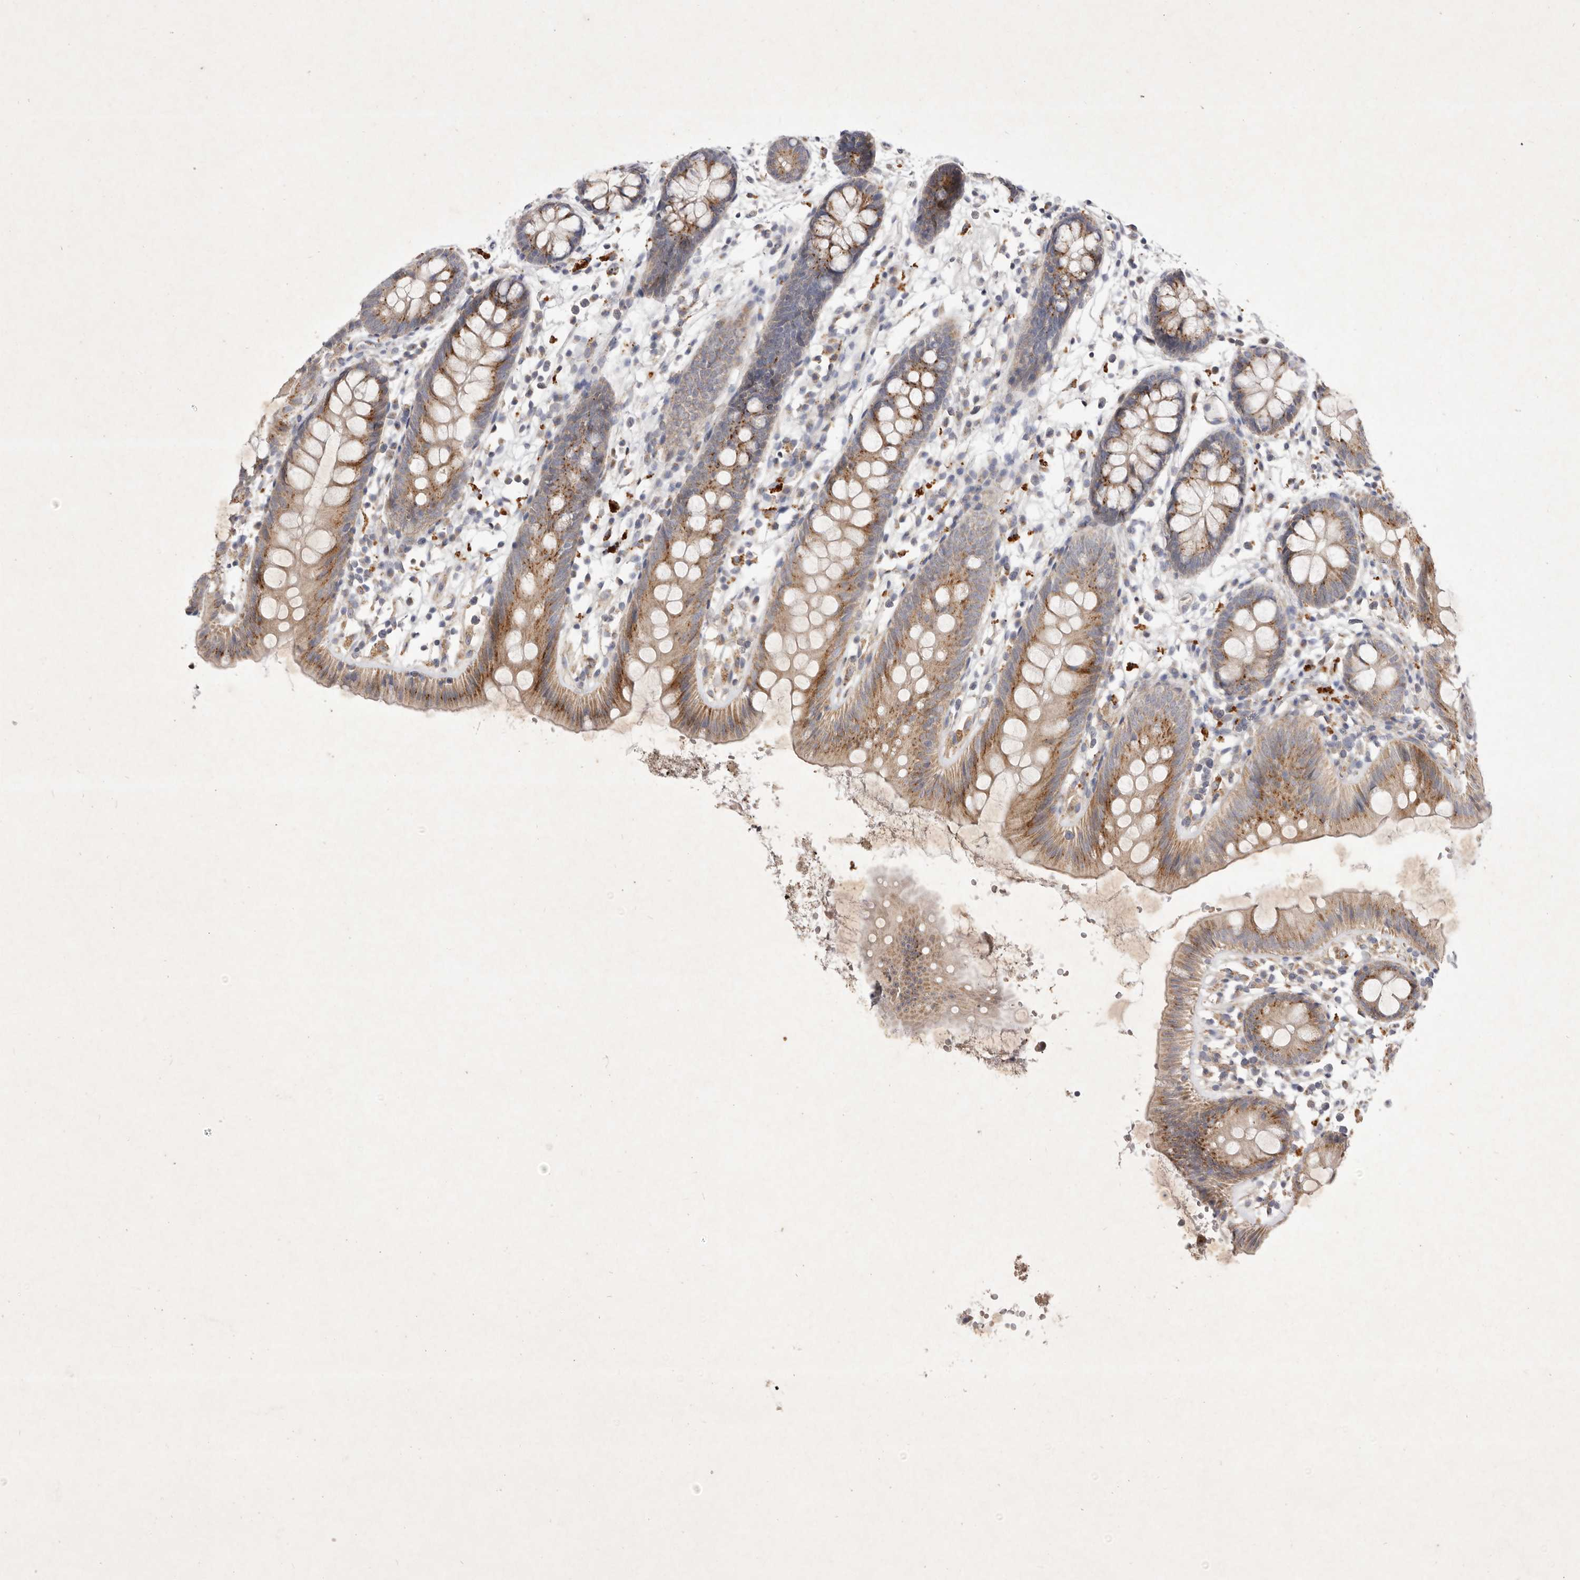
{"staining": {"intensity": "weak", "quantity": ">75%", "location": "cytoplasmic/membranous"}, "tissue": "colon", "cell_type": "Endothelial cells", "image_type": "normal", "snomed": [{"axis": "morphology", "description": "Normal tissue, NOS"}, {"axis": "topography", "description": "Colon"}], "caption": "Colon was stained to show a protein in brown. There is low levels of weak cytoplasmic/membranous positivity in approximately >75% of endothelial cells. (DAB IHC, brown staining for protein, blue staining for nuclei).", "gene": "USP24", "patient": {"sex": "male", "age": 56}}